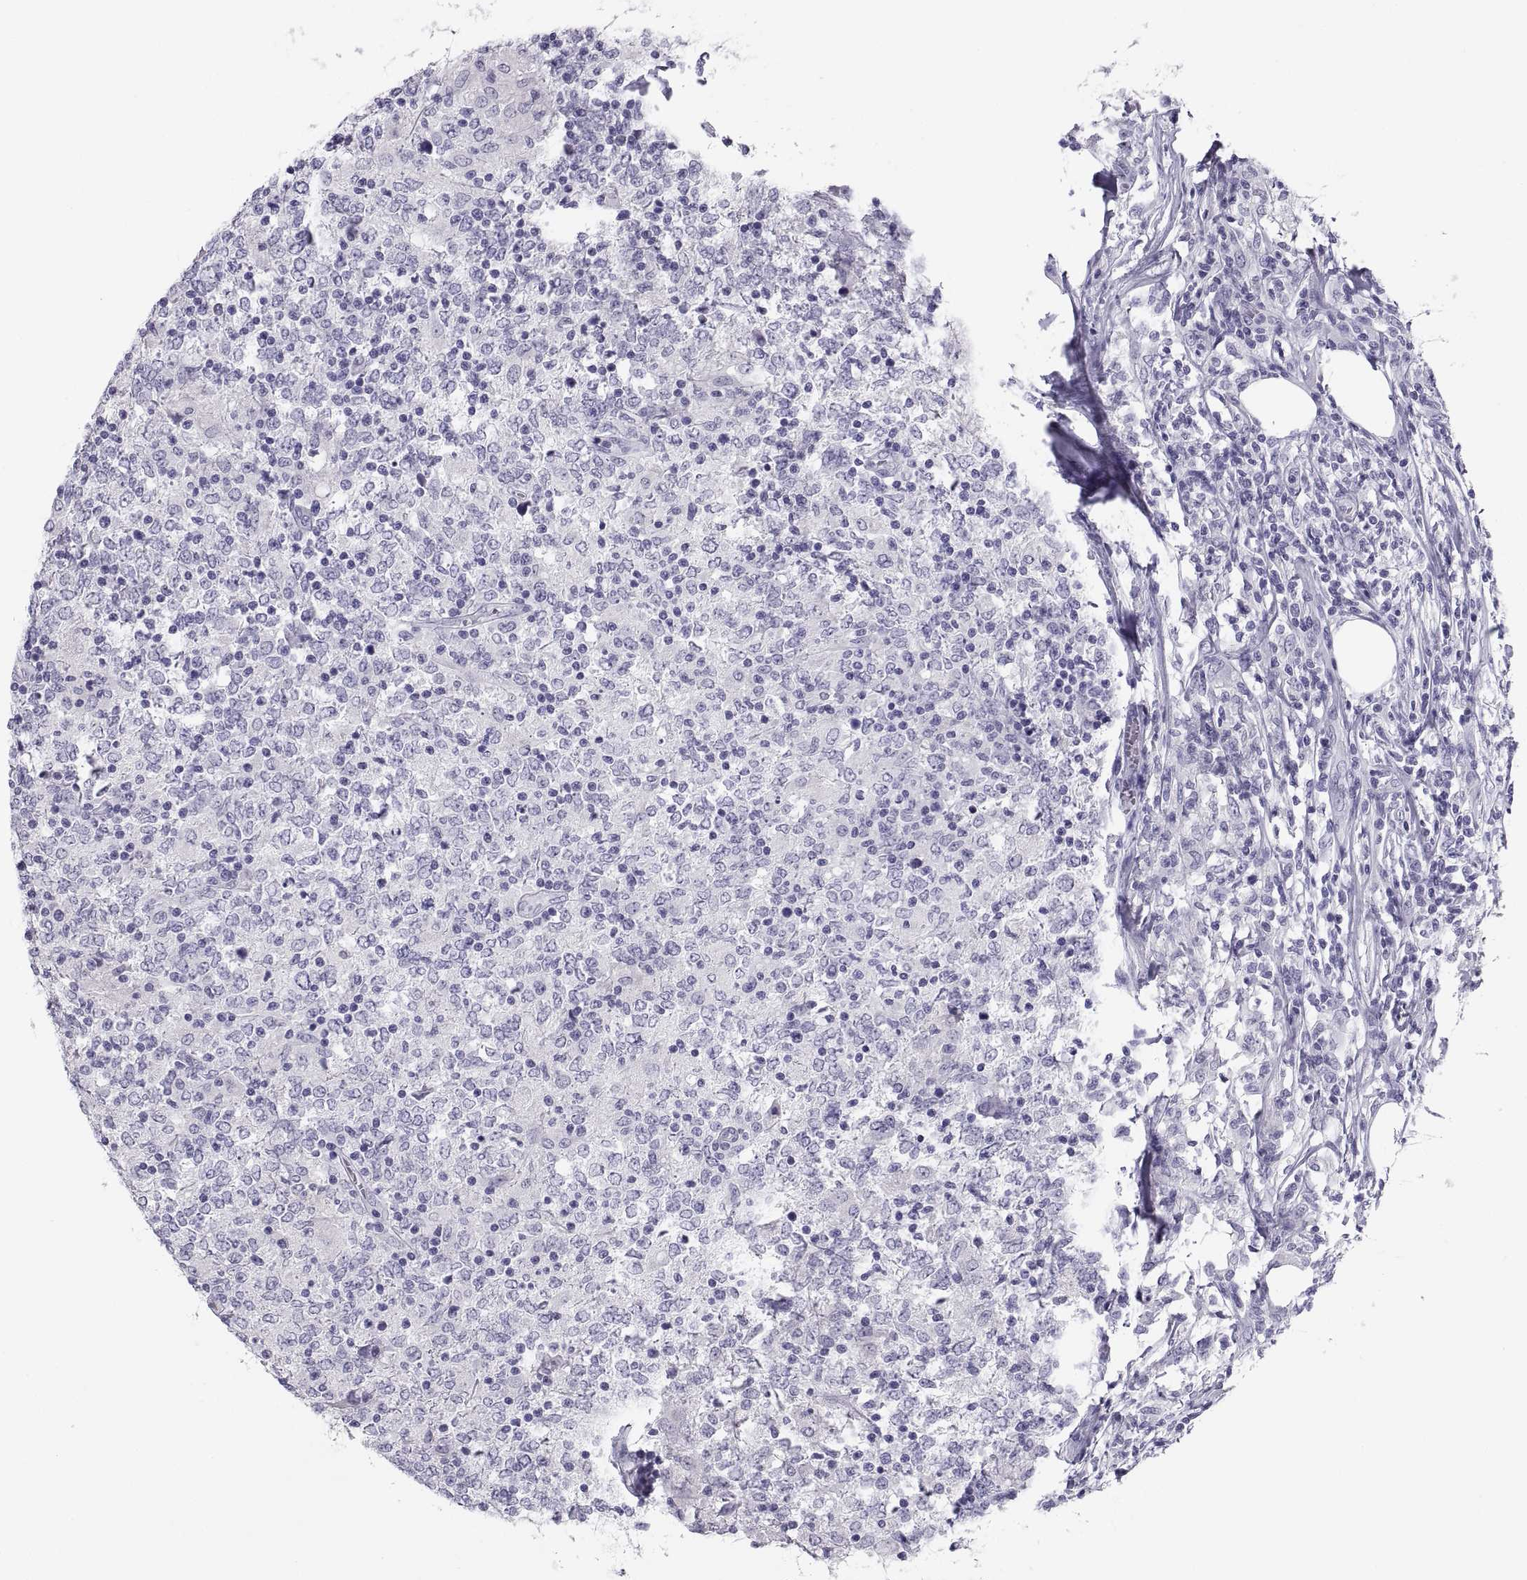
{"staining": {"intensity": "negative", "quantity": "none", "location": "none"}, "tissue": "lymphoma", "cell_type": "Tumor cells", "image_type": "cancer", "snomed": [{"axis": "morphology", "description": "Malignant lymphoma, non-Hodgkin's type, High grade"}, {"axis": "topography", "description": "Lymph node"}], "caption": "High magnification brightfield microscopy of lymphoma stained with DAB (3,3'-diaminobenzidine) (brown) and counterstained with hematoxylin (blue): tumor cells show no significant positivity.", "gene": "PCSK1N", "patient": {"sex": "female", "age": 84}}